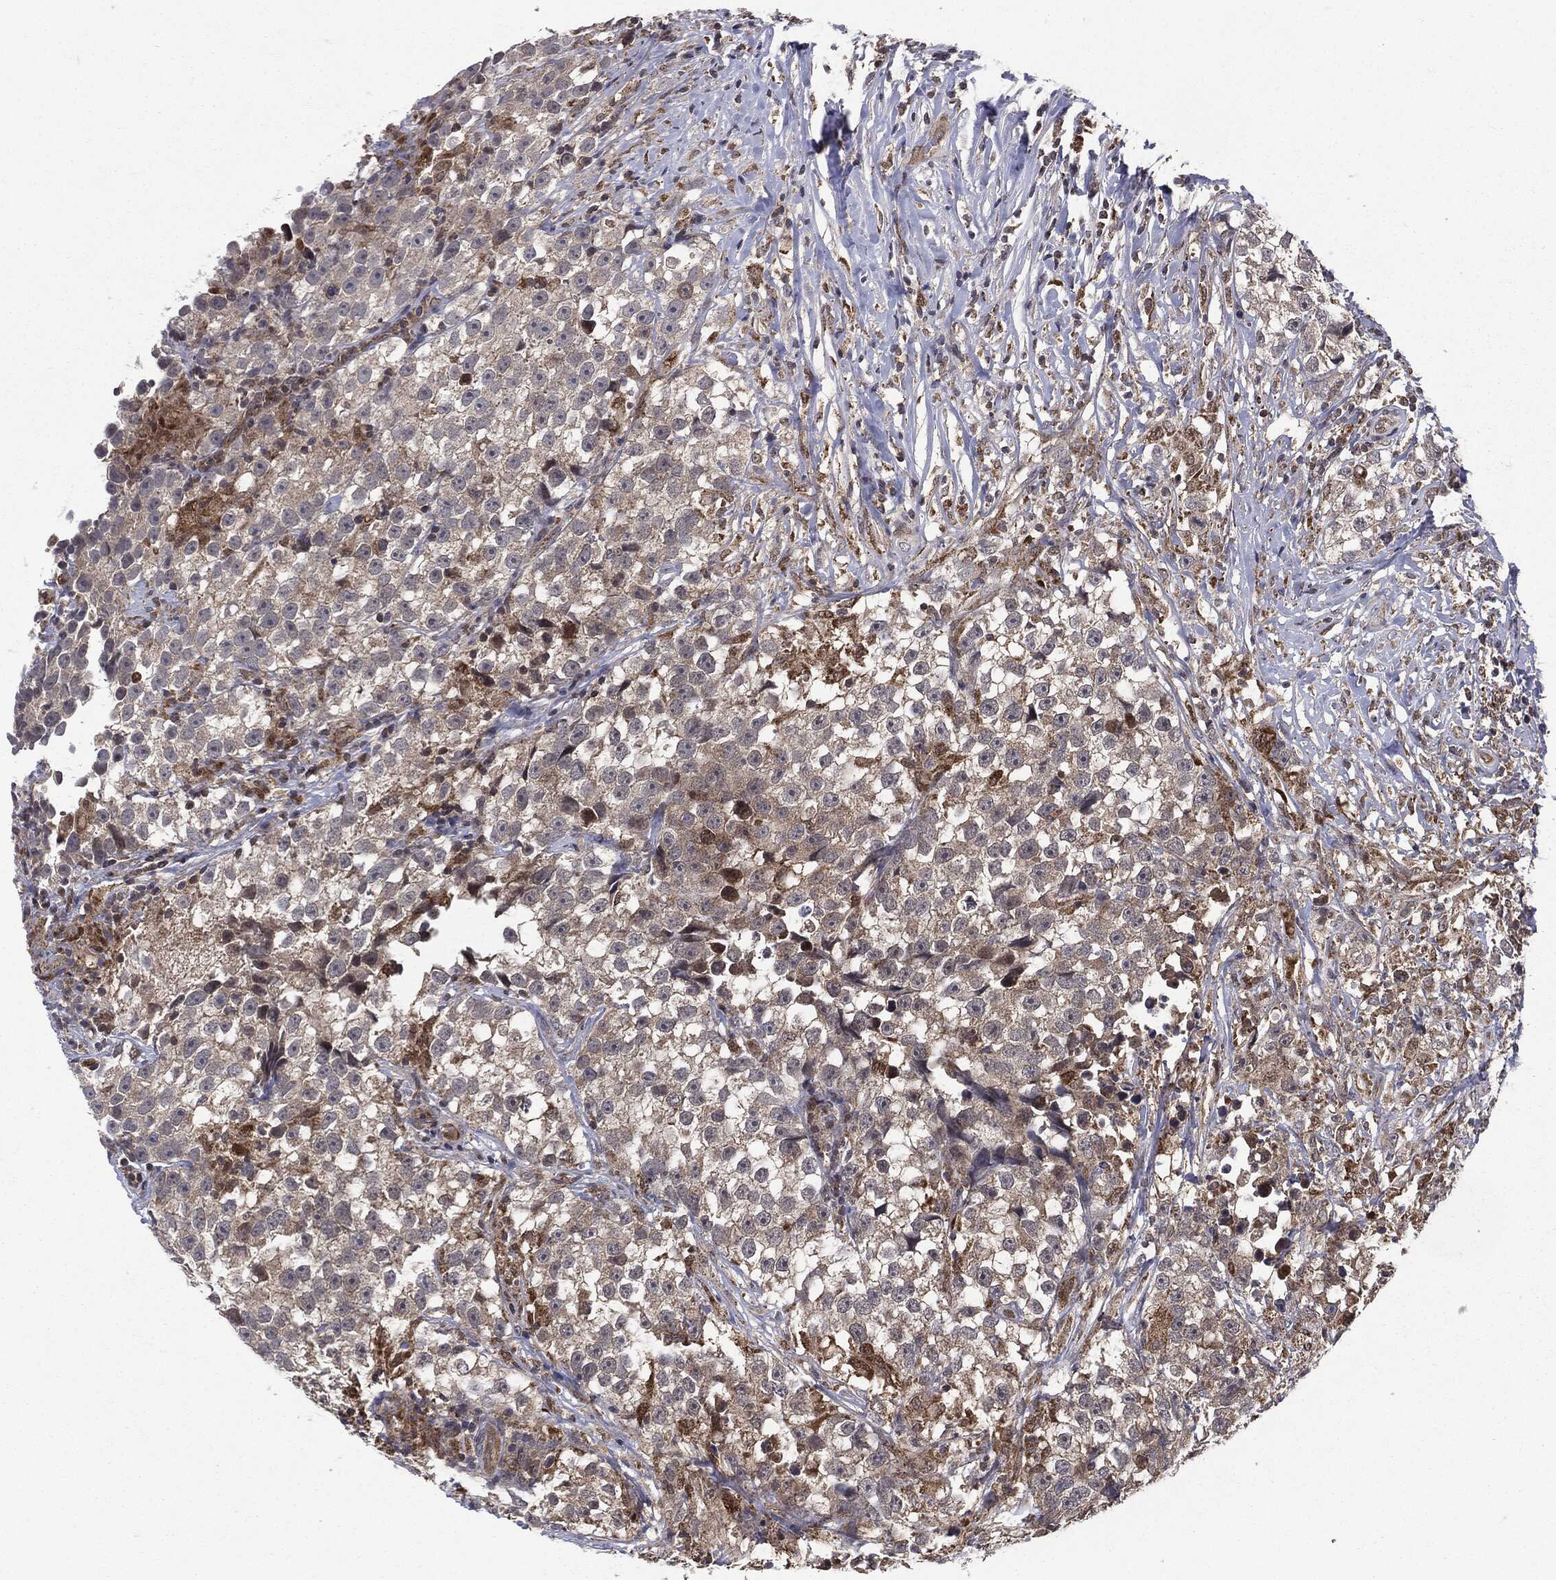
{"staining": {"intensity": "negative", "quantity": "none", "location": "none"}, "tissue": "testis cancer", "cell_type": "Tumor cells", "image_type": "cancer", "snomed": [{"axis": "morphology", "description": "Seminoma, NOS"}, {"axis": "topography", "description": "Testis"}], "caption": "An immunohistochemistry (IHC) photomicrograph of testis cancer (seminoma) is shown. There is no staining in tumor cells of testis cancer (seminoma).", "gene": "PTPA", "patient": {"sex": "male", "age": 46}}